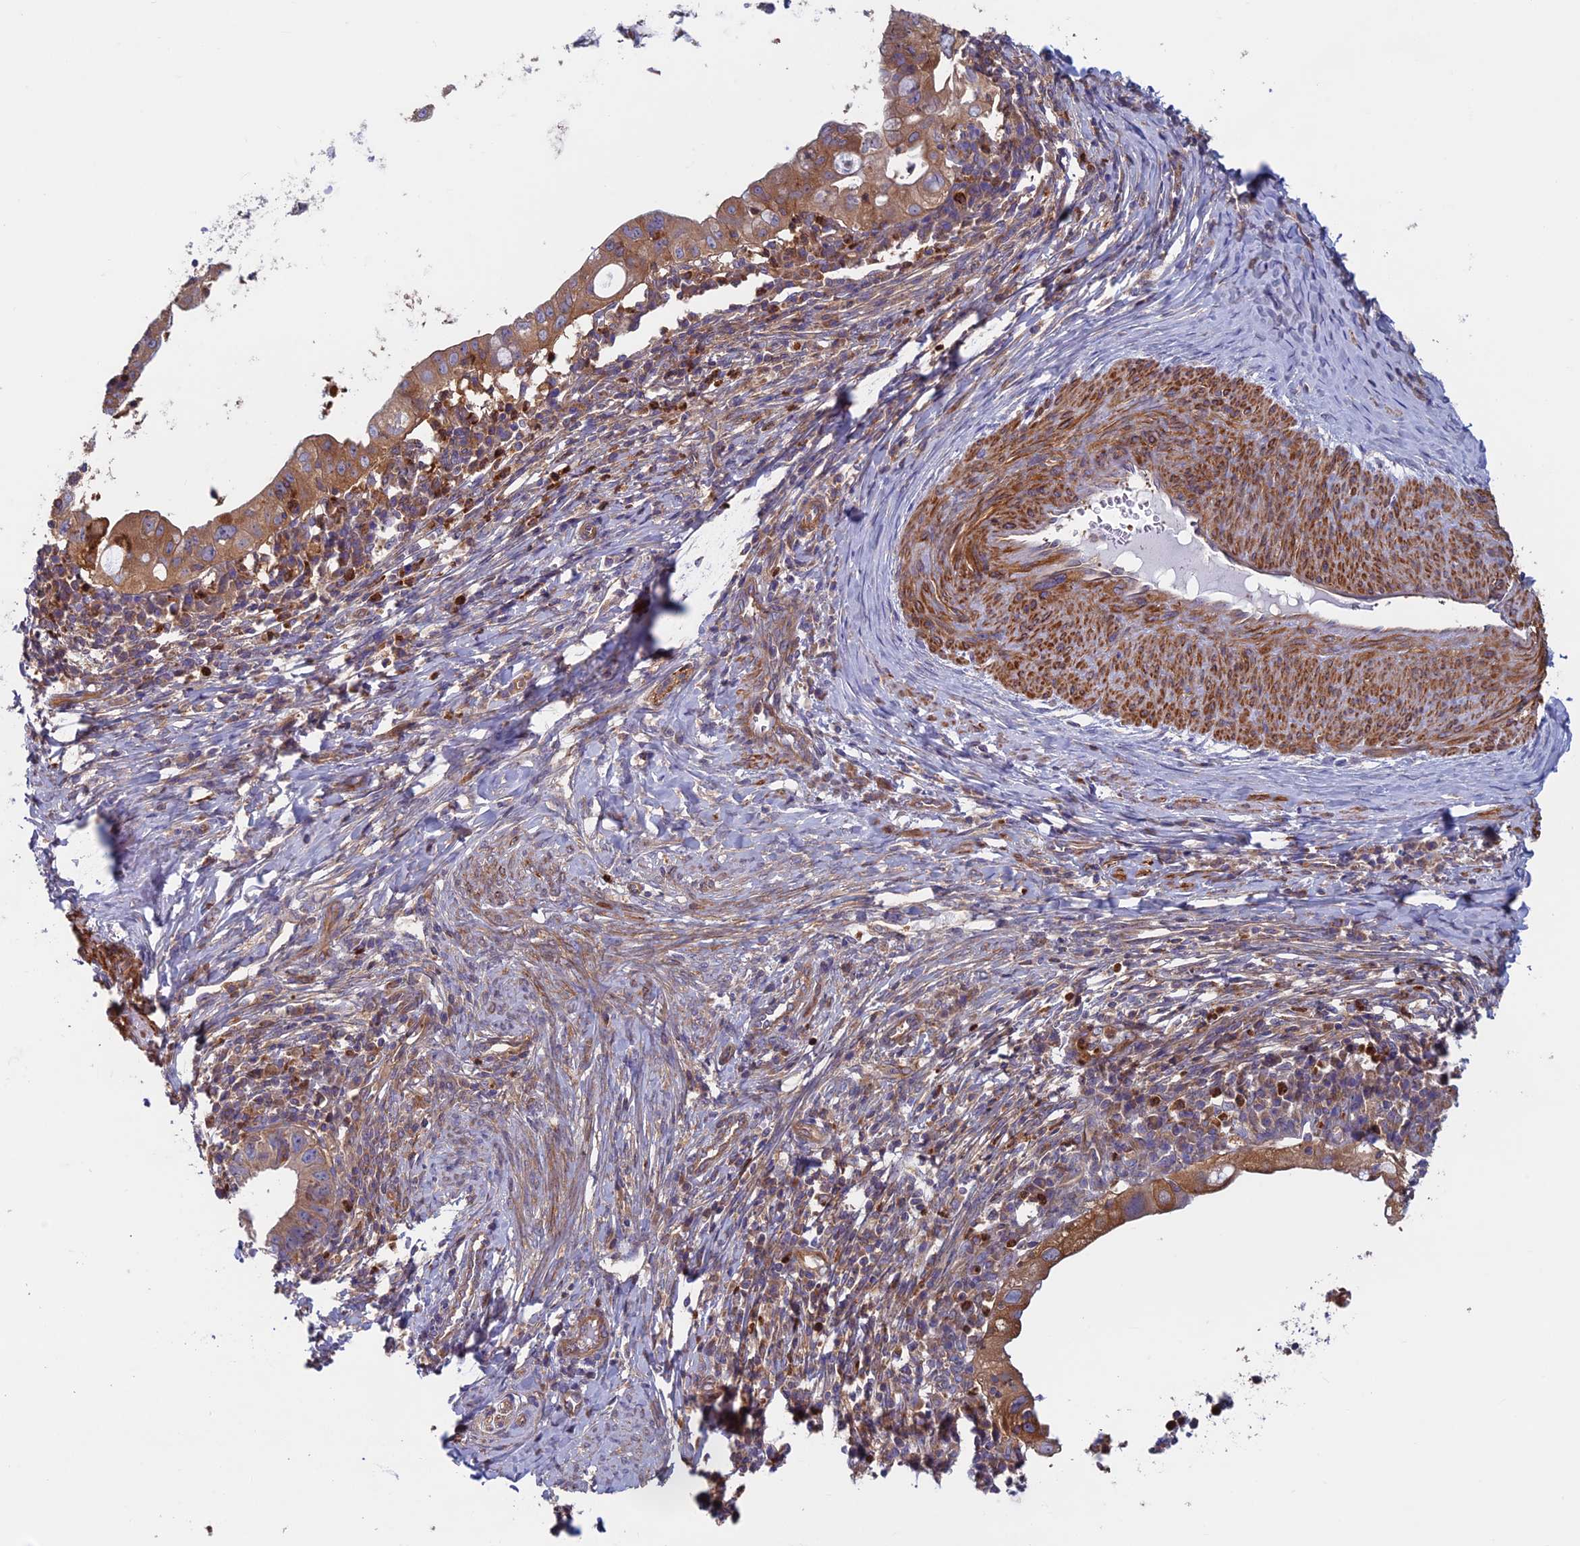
{"staining": {"intensity": "moderate", "quantity": ">75%", "location": "cytoplasmic/membranous"}, "tissue": "cervical cancer", "cell_type": "Tumor cells", "image_type": "cancer", "snomed": [{"axis": "morphology", "description": "Adenocarcinoma, NOS"}, {"axis": "topography", "description": "Cervix"}], "caption": "Protein expression analysis of cervical cancer exhibits moderate cytoplasmic/membranous positivity in approximately >75% of tumor cells. (brown staining indicates protein expression, while blue staining denotes nuclei).", "gene": "DNM1L", "patient": {"sex": "female", "age": 36}}